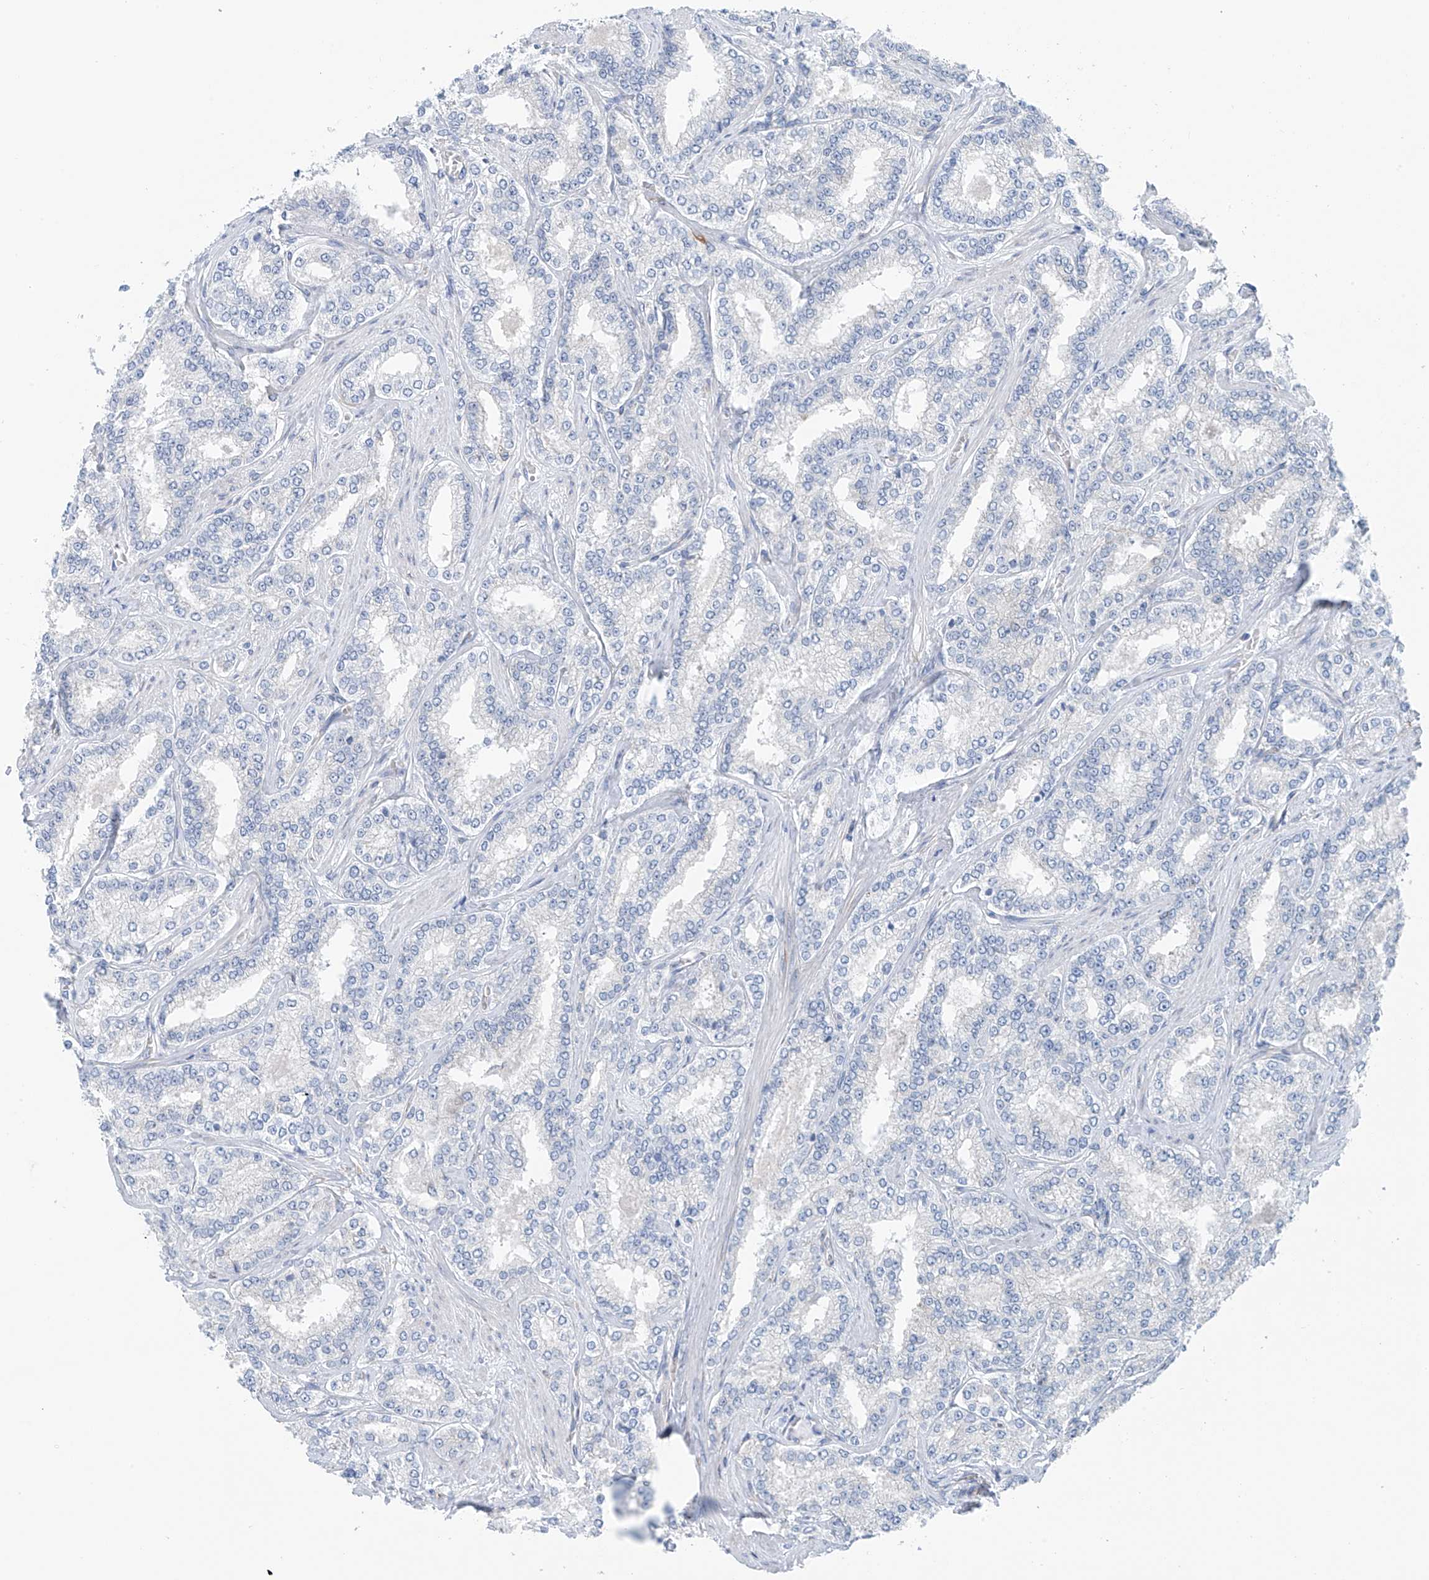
{"staining": {"intensity": "negative", "quantity": "none", "location": "none"}, "tissue": "prostate cancer", "cell_type": "Tumor cells", "image_type": "cancer", "snomed": [{"axis": "morphology", "description": "Normal tissue, NOS"}, {"axis": "morphology", "description": "Adenocarcinoma, High grade"}, {"axis": "topography", "description": "Prostate"}], "caption": "IHC micrograph of prostate cancer (adenocarcinoma (high-grade)) stained for a protein (brown), which demonstrates no staining in tumor cells.", "gene": "RCN2", "patient": {"sex": "male", "age": 83}}